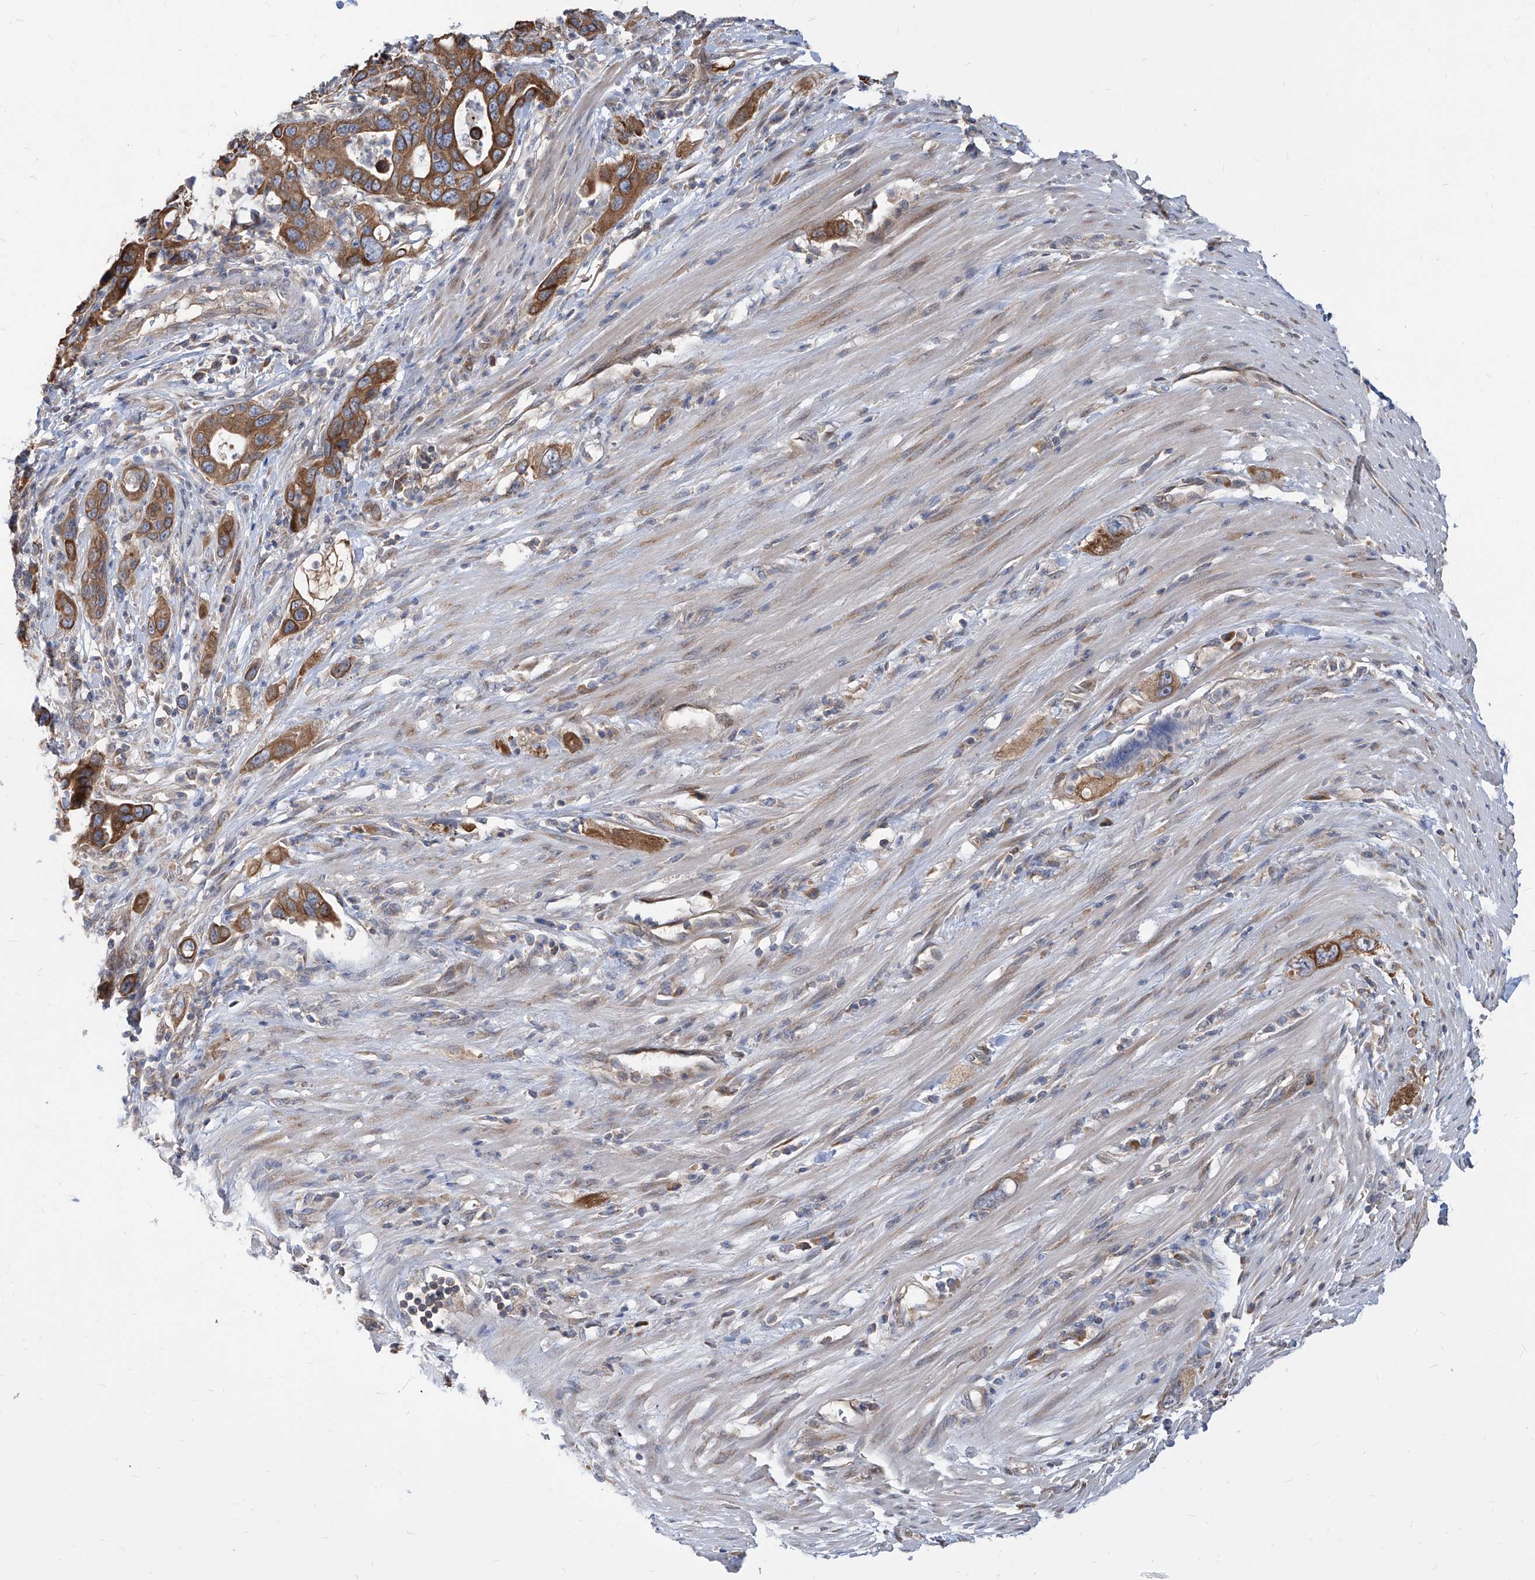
{"staining": {"intensity": "strong", "quantity": ">75%", "location": "cytoplasmic/membranous"}, "tissue": "pancreatic cancer", "cell_type": "Tumor cells", "image_type": "cancer", "snomed": [{"axis": "morphology", "description": "Adenocarcinoma, NOS"}, {"axis": "topography", "description": "Pancreas"}], "caption": "Immunohistochemistry image of pancreatic cancer (adenocarcinoma) stained for a protein (brown), which displays high levels of strong cytoplasmic/membranous expression in approximately >75% of tumor cells.", "gene": "FAM83B", "patient": {"sex": "female", "age": 71}}